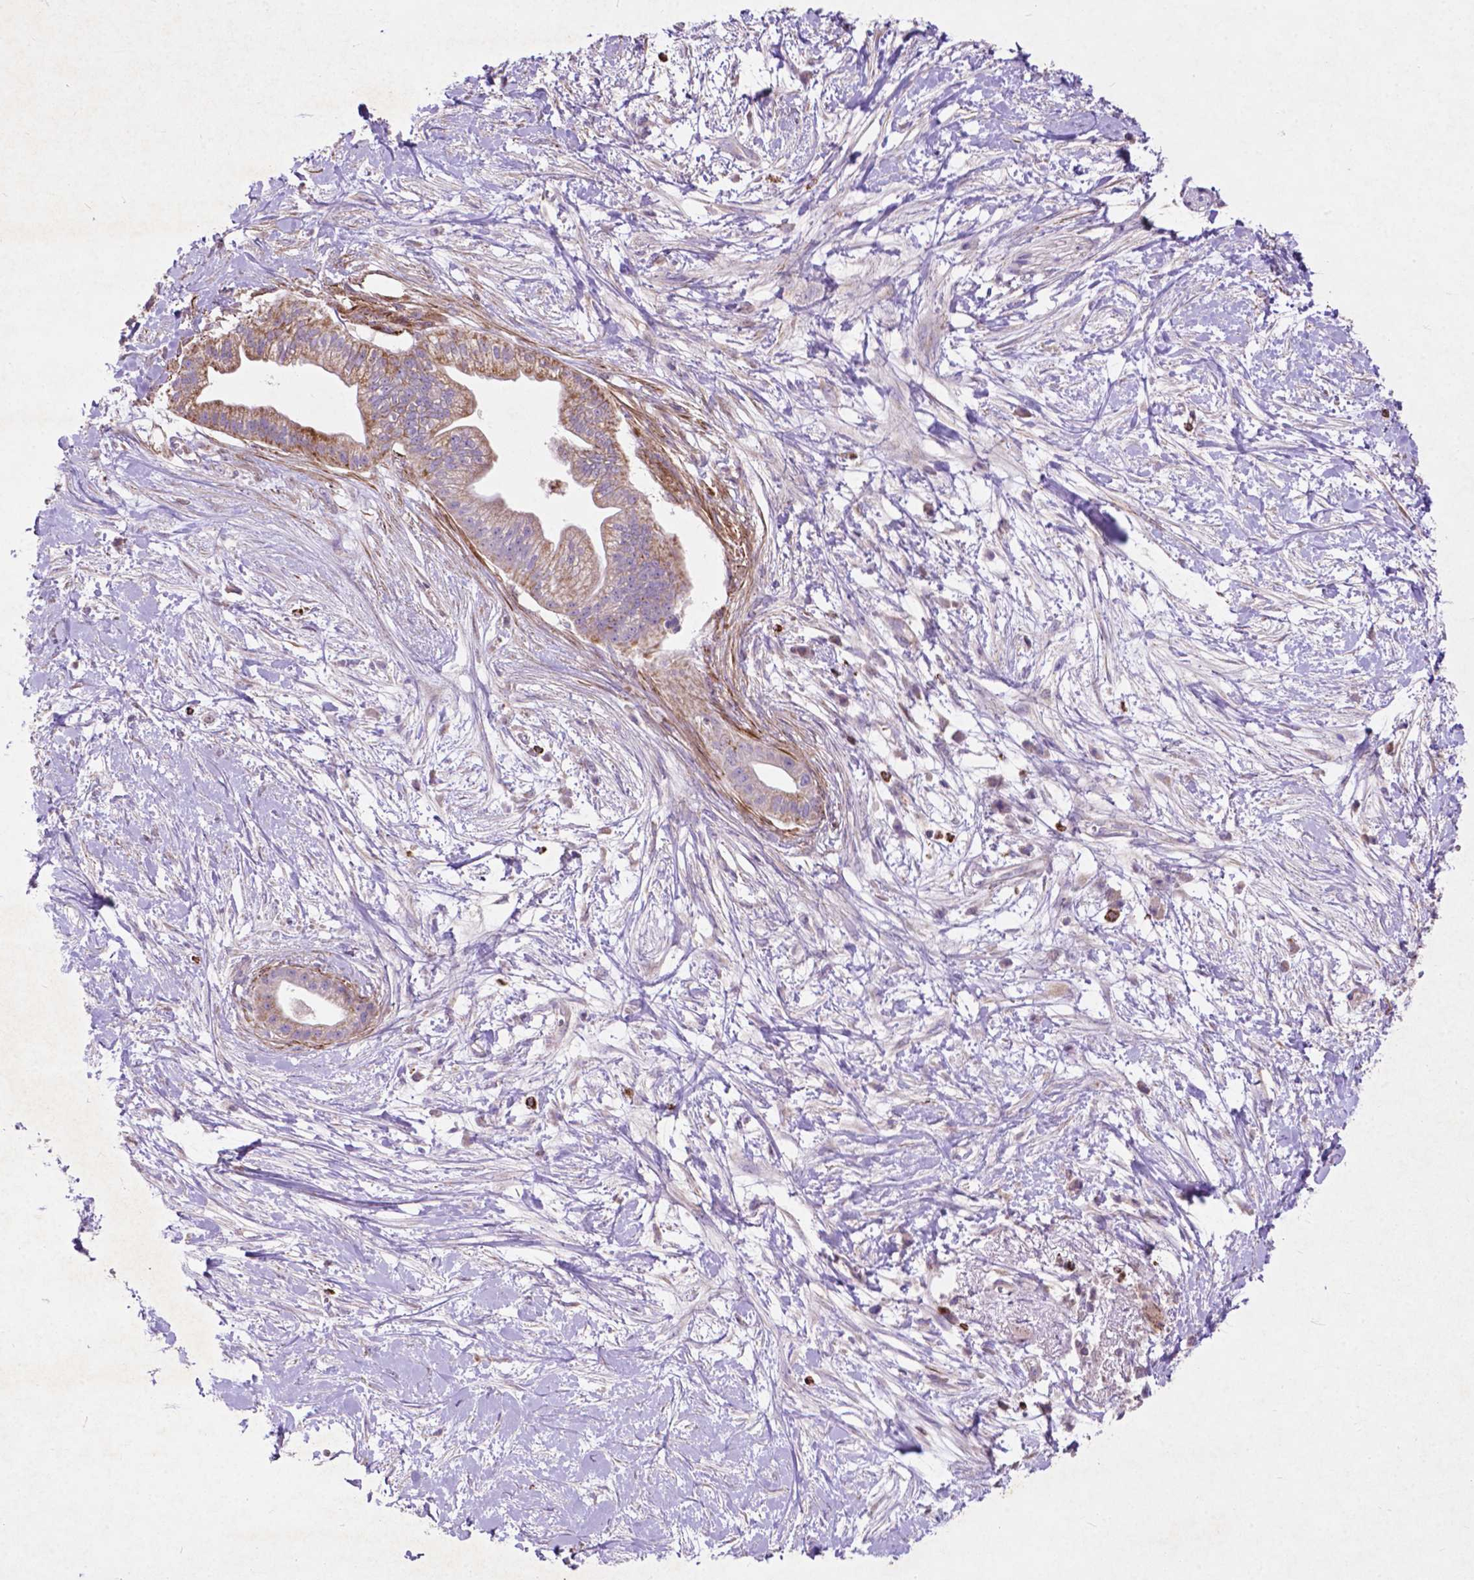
{"staining": {"intensity": "moderate", "quantity": "<25%", "location": "cytoplasmic/membranous"}, "tissue": "pancreatic cancer", "cell_type": "Tumor cells", "image_type": "cancer", "snomed": [{"axis": "morphology", "description": "Normal tissue, NOS"}, {"axis": "morphology", "description": "Adenocarcinoma, NOS"}, {"axis": "topography", "description": "Lymph node"}, {"axis": "topography", "description": "Pancreas"}], "caption": "Tumor cells exhibit low levels of moderate cytoplasmic/membranous positivity in about <25% of cells in pancreatic cancer.", "gene": "THEGL", "patient": {"sex": "female", "age": 58}}